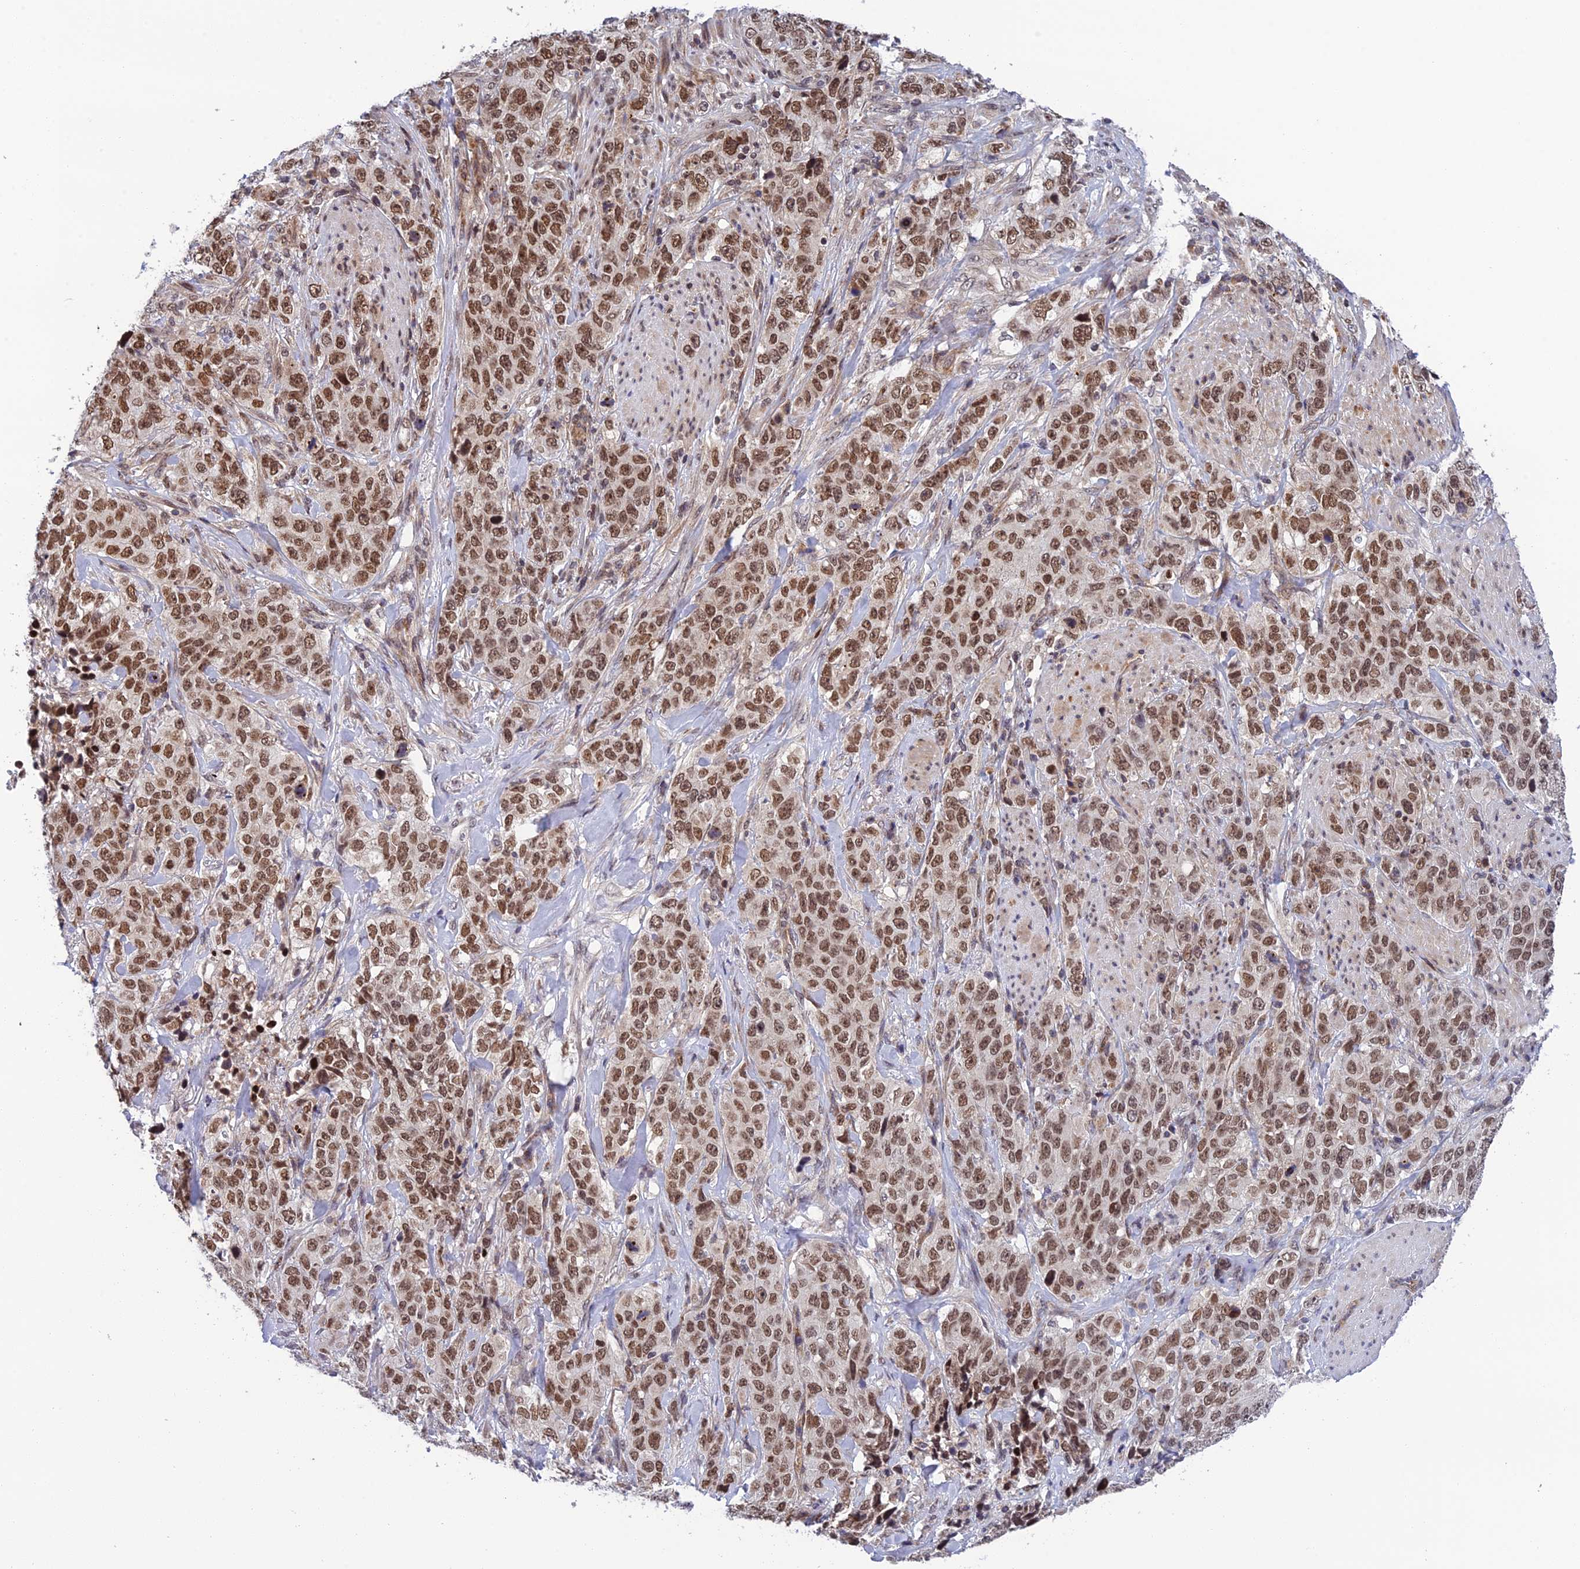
{"staining": {"intensity": "moderate", "quantity": ">75%", "location": "nuclear"}, "tissue": "stomach cancer", "cell_type": "Tumor cells", "image_type": "cancer", "snomed": [{"axis": "morphology", "description": "Adenocarcinoma, NOS"}, {"axis": "topography", "description": "Stomach"}], "caption": "Moderate nuclear expression for a protein is appreciated in approximately >75% of tumor cells of stomach adenocarcinoma using IHC.", "gene": "REXO1", "patient": {"sex": "male", "age": 48}}